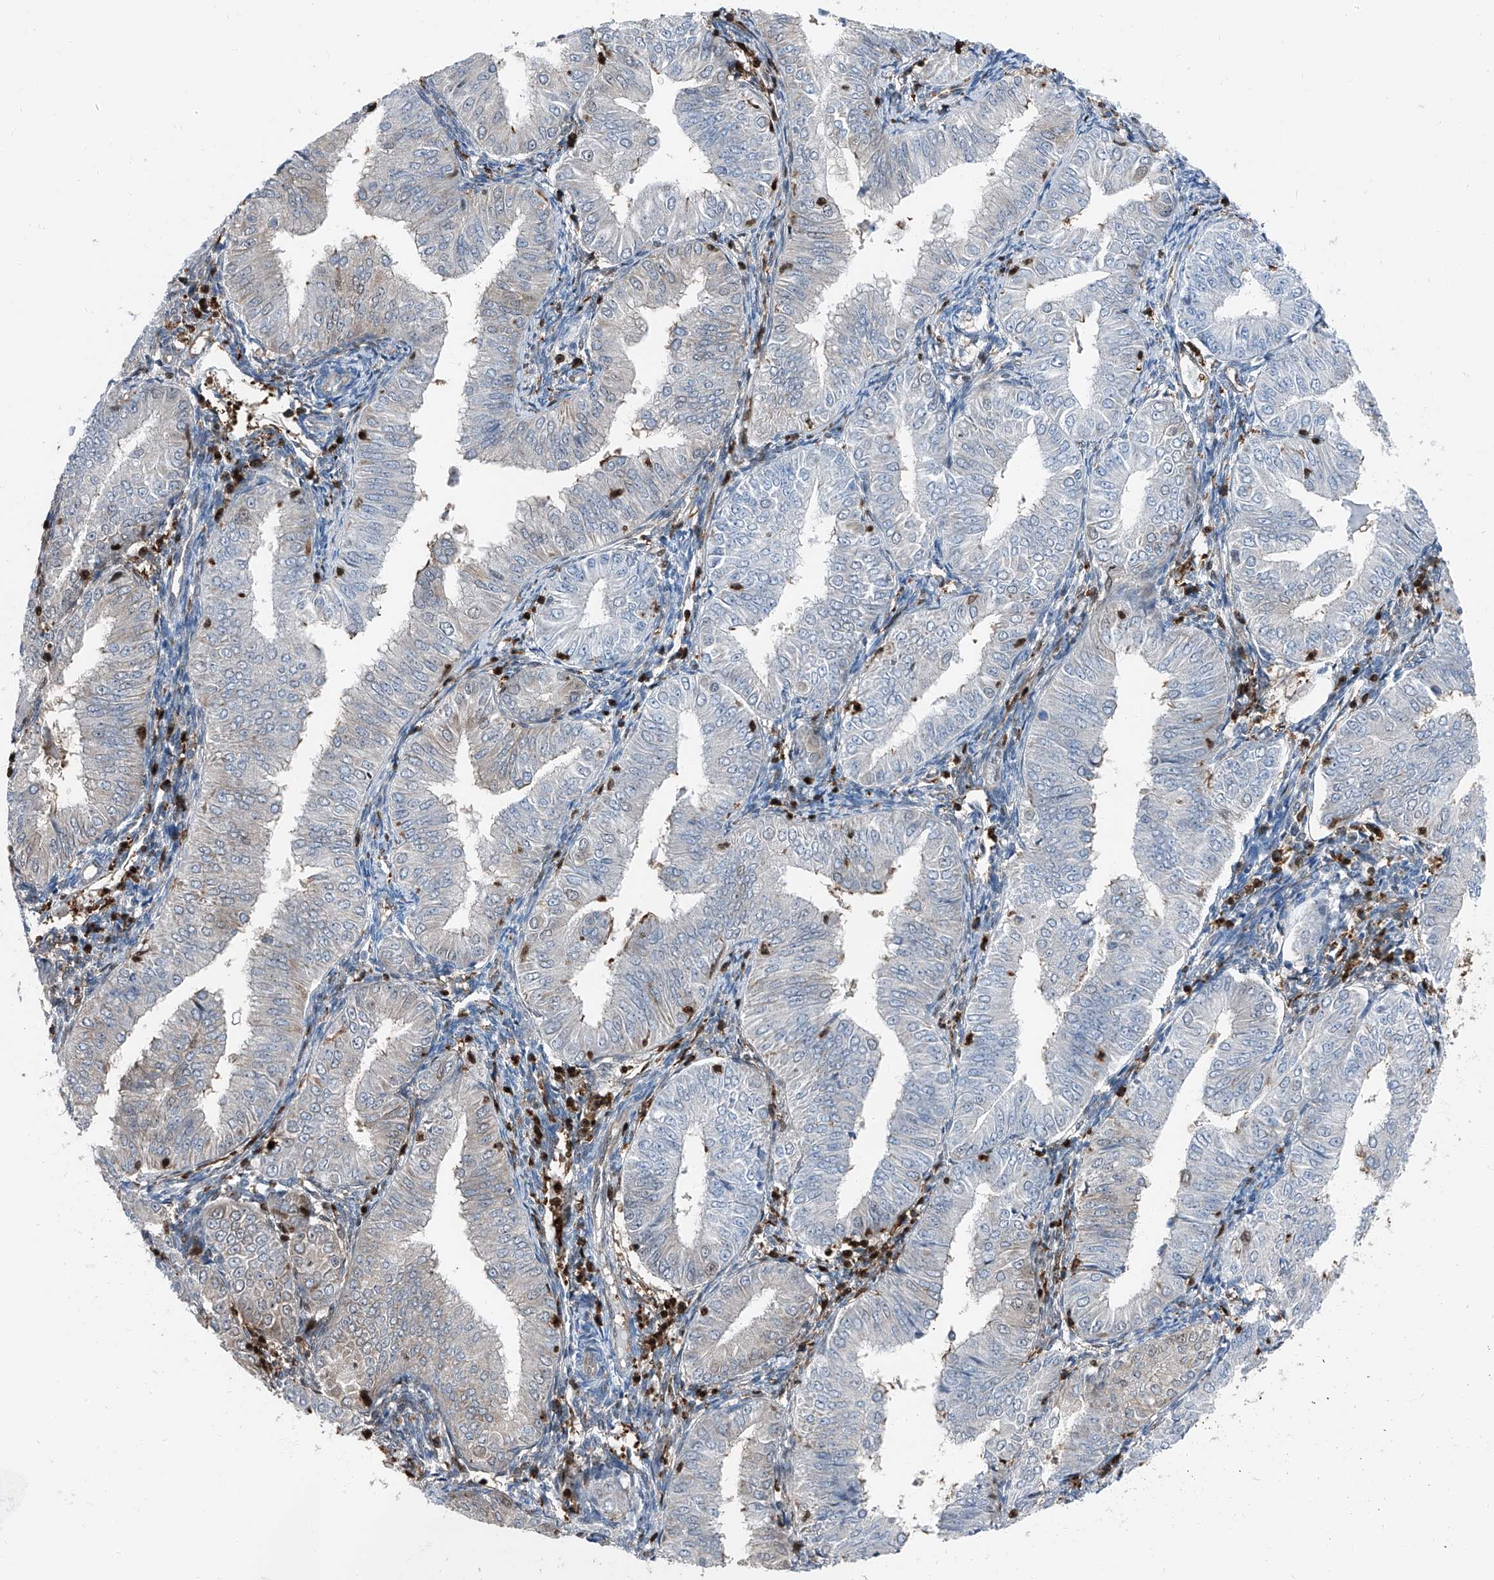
{"staining": {"intensity": "weak", "quantity": "25%-75%", "location": "cytoplasmic/membranous"}, "tissue": "endometrial cancer", "cell_type": "Tumor cells", "image_type": "cancer", "snomed": [{"axis": "morphology", "description": "Normal tissue, NOS"}, {"axis": "morphology", "description": "Adenocarcinoma, NOS"}, {"axis": "topography", "description": "Endometrium"}], "caption": "There is low levels of weak cytoplasmic/membranous staining in tumor cells of endometrial cancer, as demonstrated by immunohistochemical staining (brown color).", "gene": "PSMB10", "patient": {"sex": "female", "age": 53}}